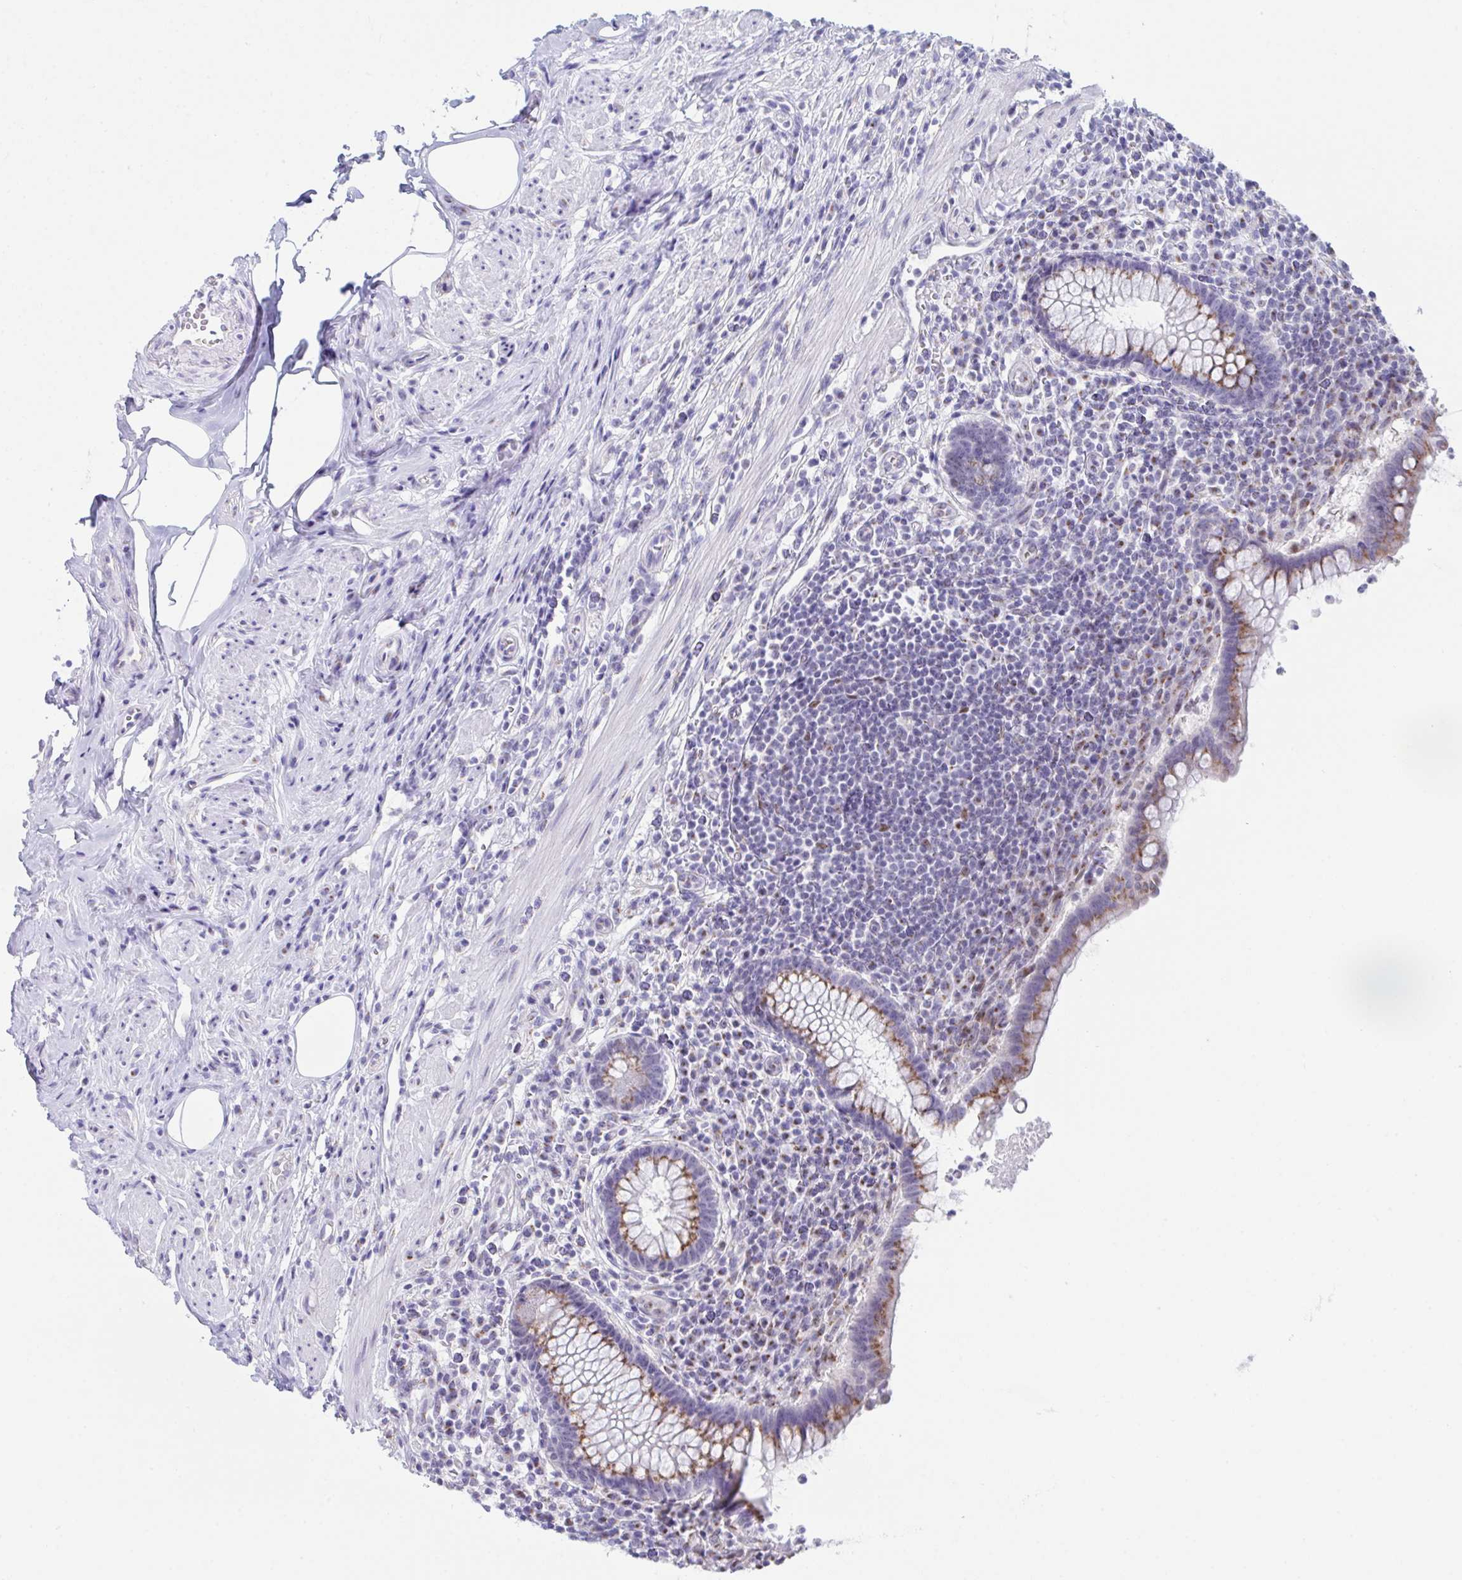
{"staining": {"intensity": "moderate", "quantity": ">75%", "location": "cytoplasmic/membranous"}, "tissue": "appendix", "cell_type": "Glandular cells", "image_type": "normal", "snomed": [{"axis": "morphology", "description": "Normal tissue, NOS"}, {"axis": "topography", "description": "Appendix"}], "caption": "Benign appendix displays moderate cytoplasmic/membranous expression in about >75% of glandular cells (brown staining indicates protein expression, while blue staining denotes nuclei)..", "gene": "SCLY", "patient": {"sex": "female", "age": 56}}